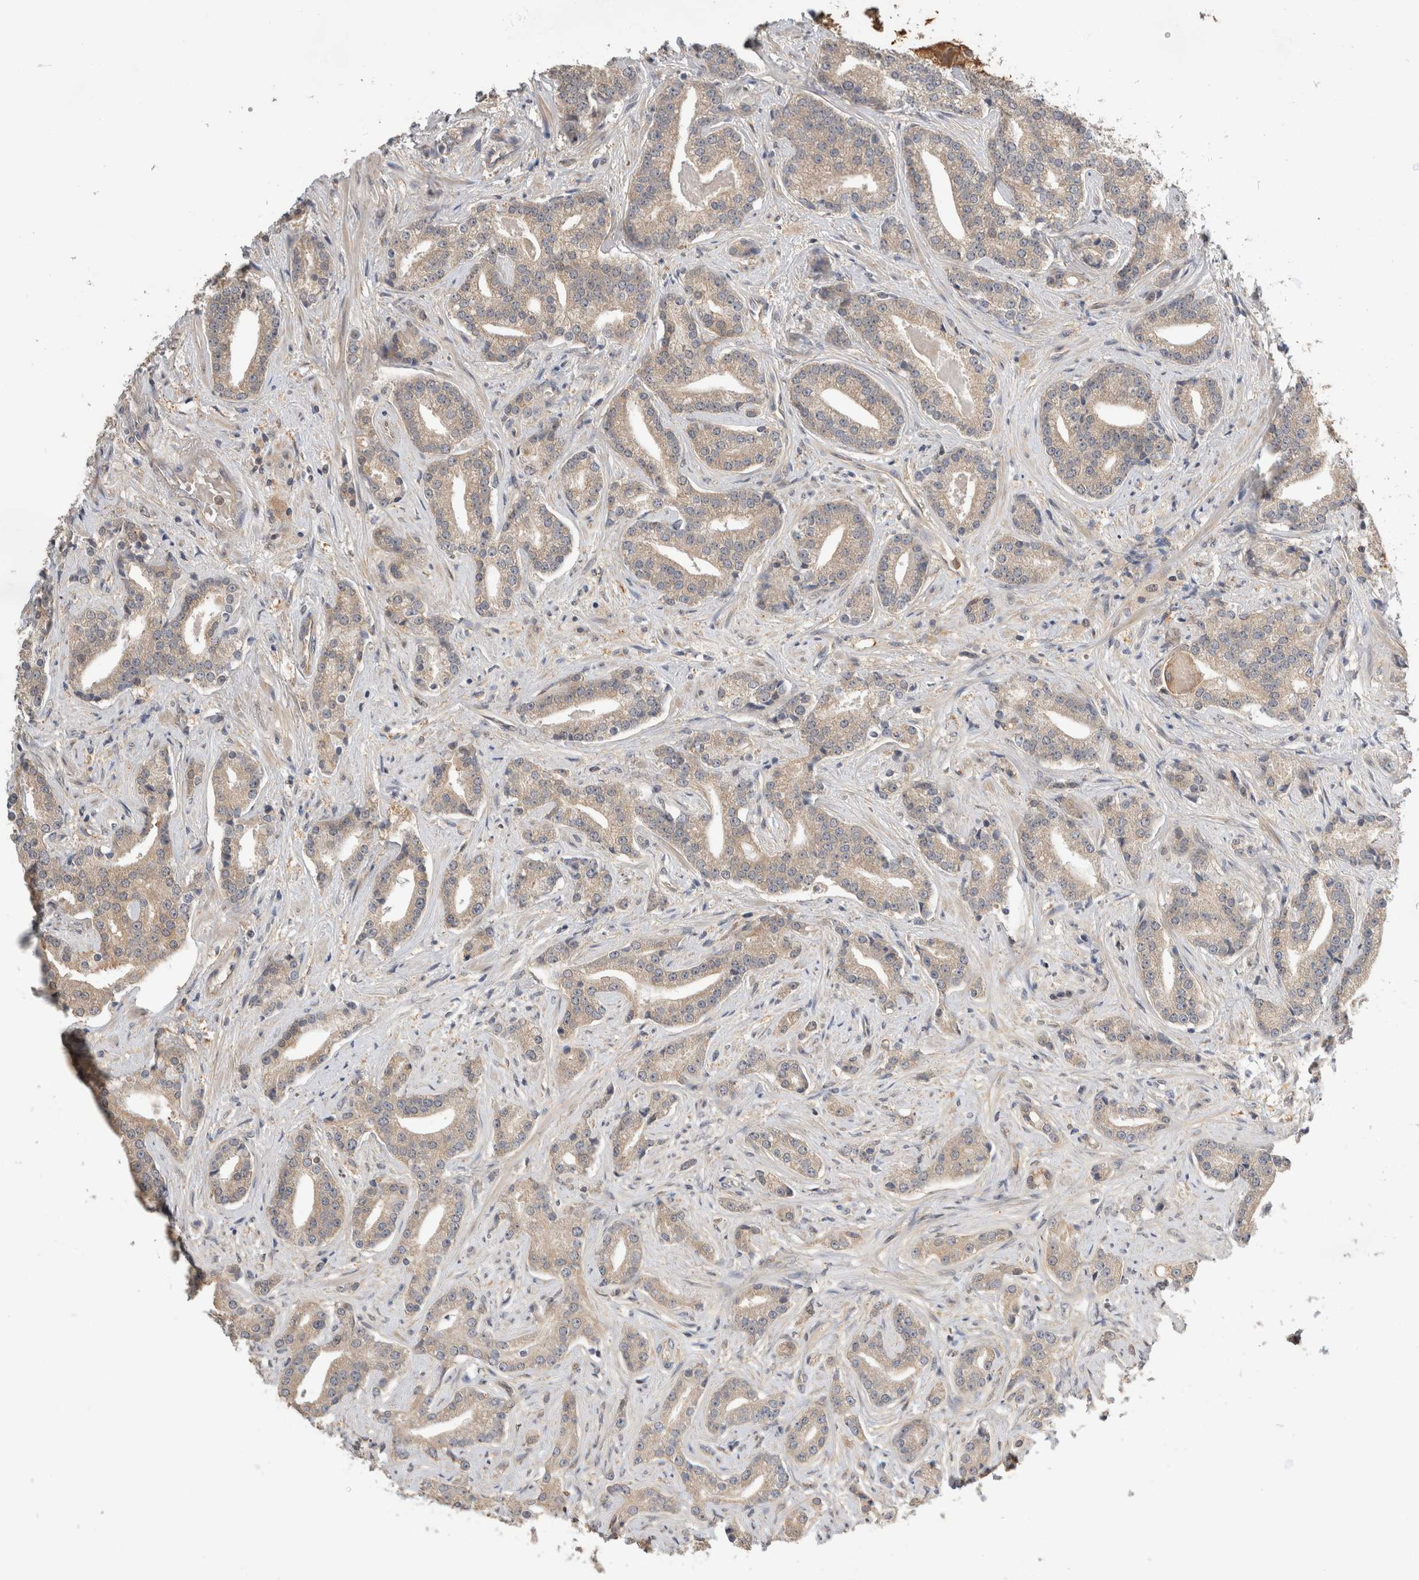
{"staining": {"intensity": "negative", "quantity": "none", "location": "none"}, "tissue": "prostate cancer", "cell_type": "Tumor cells", "image_type": "cancer", "snomed": [{"axis": "morphology", "description": "Adenocarcinoma, Low grade"}, {"axis": "topography", "description": "Prostate"}], "caption": "High power microscopy histopathology image of an immunohistochemistry (IHC) micrograph of prostate cancer (adenocarcinoma (low-grade)), revealing no significant staining in tumor cells.", "gene": "PGM1", "patient": {"sex": "male", "age": 67}}